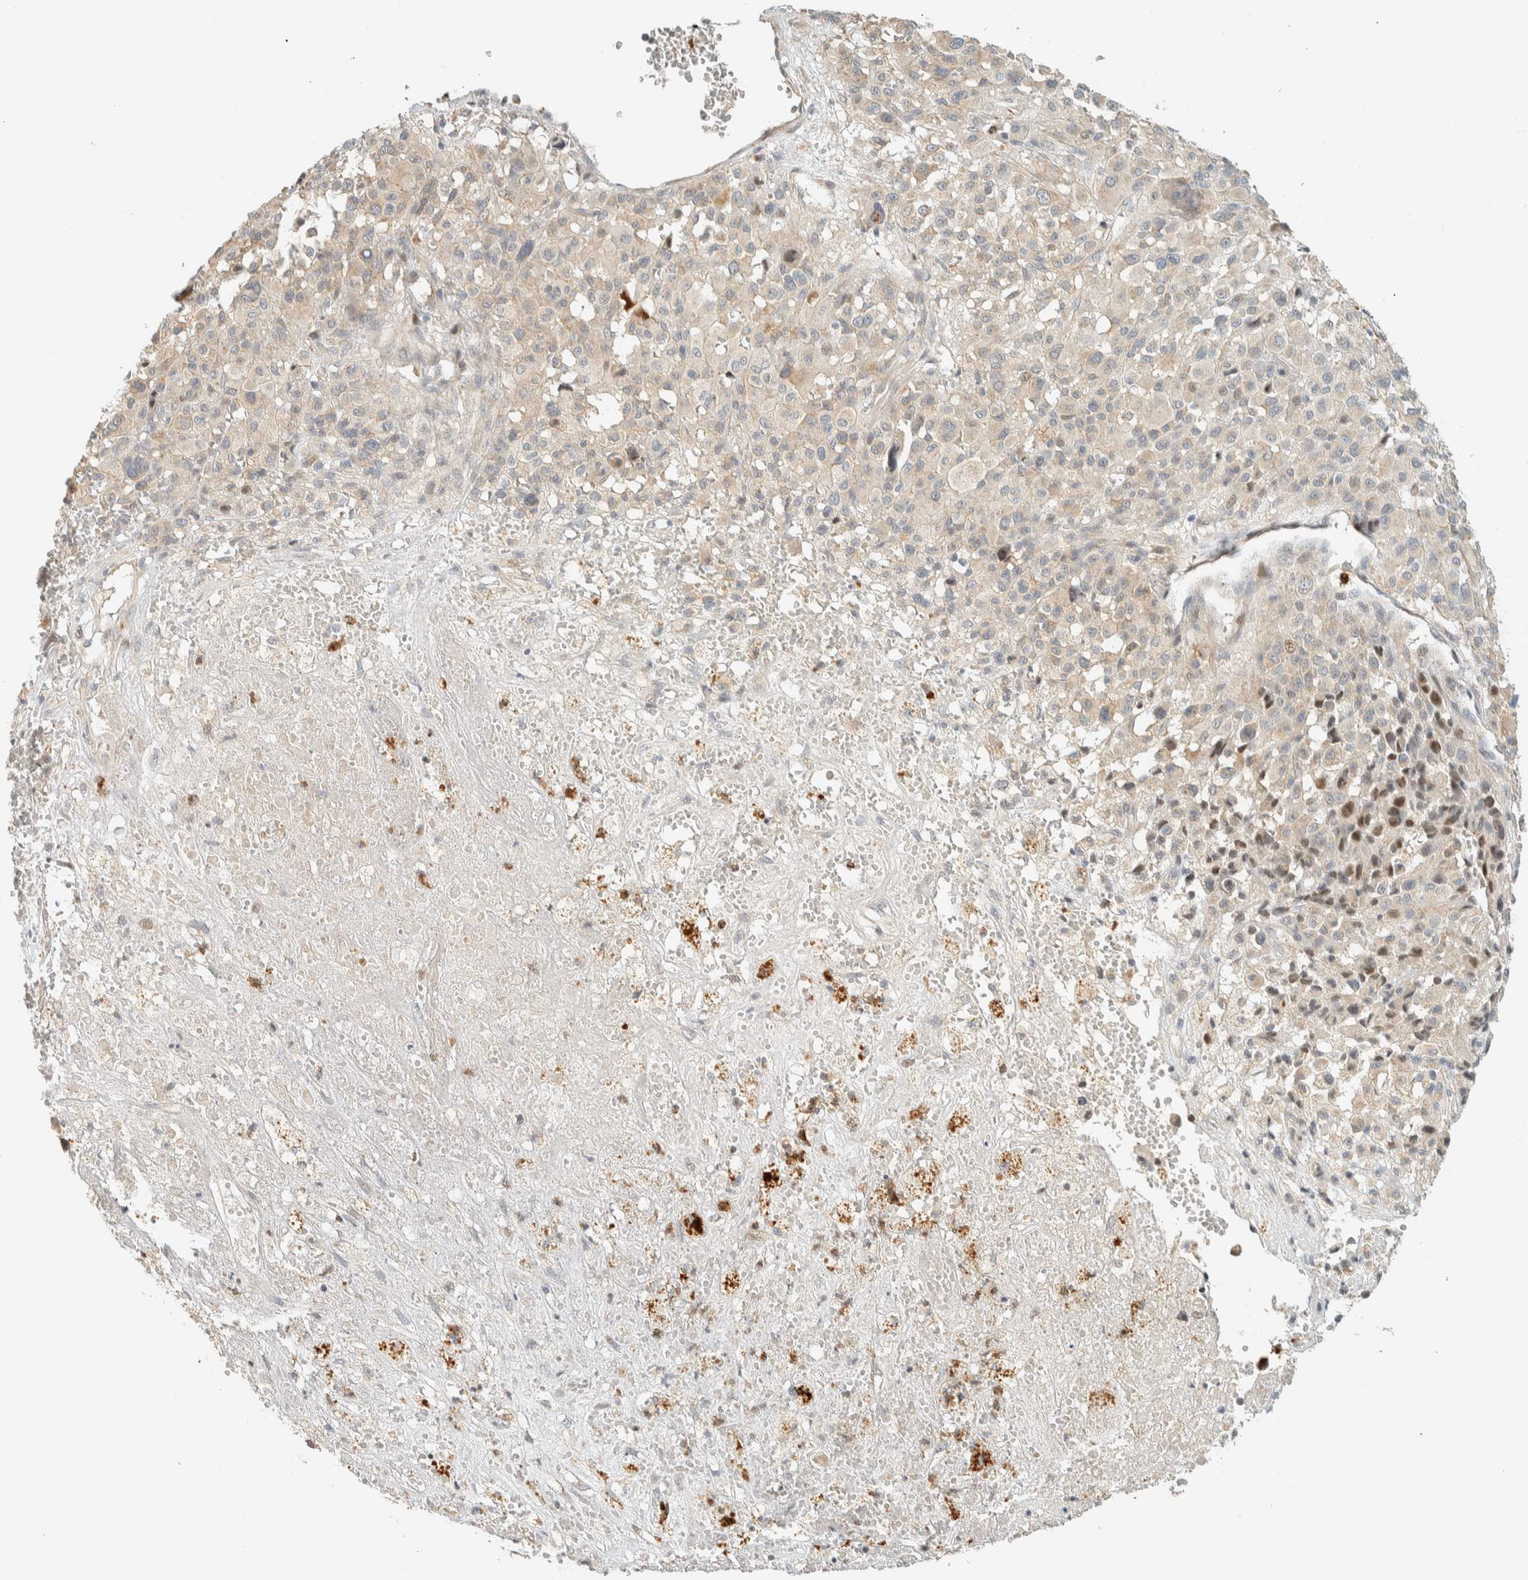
{"staining": {"intensity": "weak", "quantity": "<25%", "location": "cytoplasmic/membranous"}, "tissue": "melanoma", "cell_type": "Tumor cells", "image_type": "cancer", "snomed": [{"axis": "morphology", "description": "Malignant melanoma, Metastatic site"}, {"axis": "topography", "description": "Skin"}], "caption": "A high-resolution micrograph shows immunohistochemistry (IHC) staining of melanoma, which displays no significant expression in tumor cells.", "gene": "CCDC171", "patient": {"sex": "female", "age": 74}}